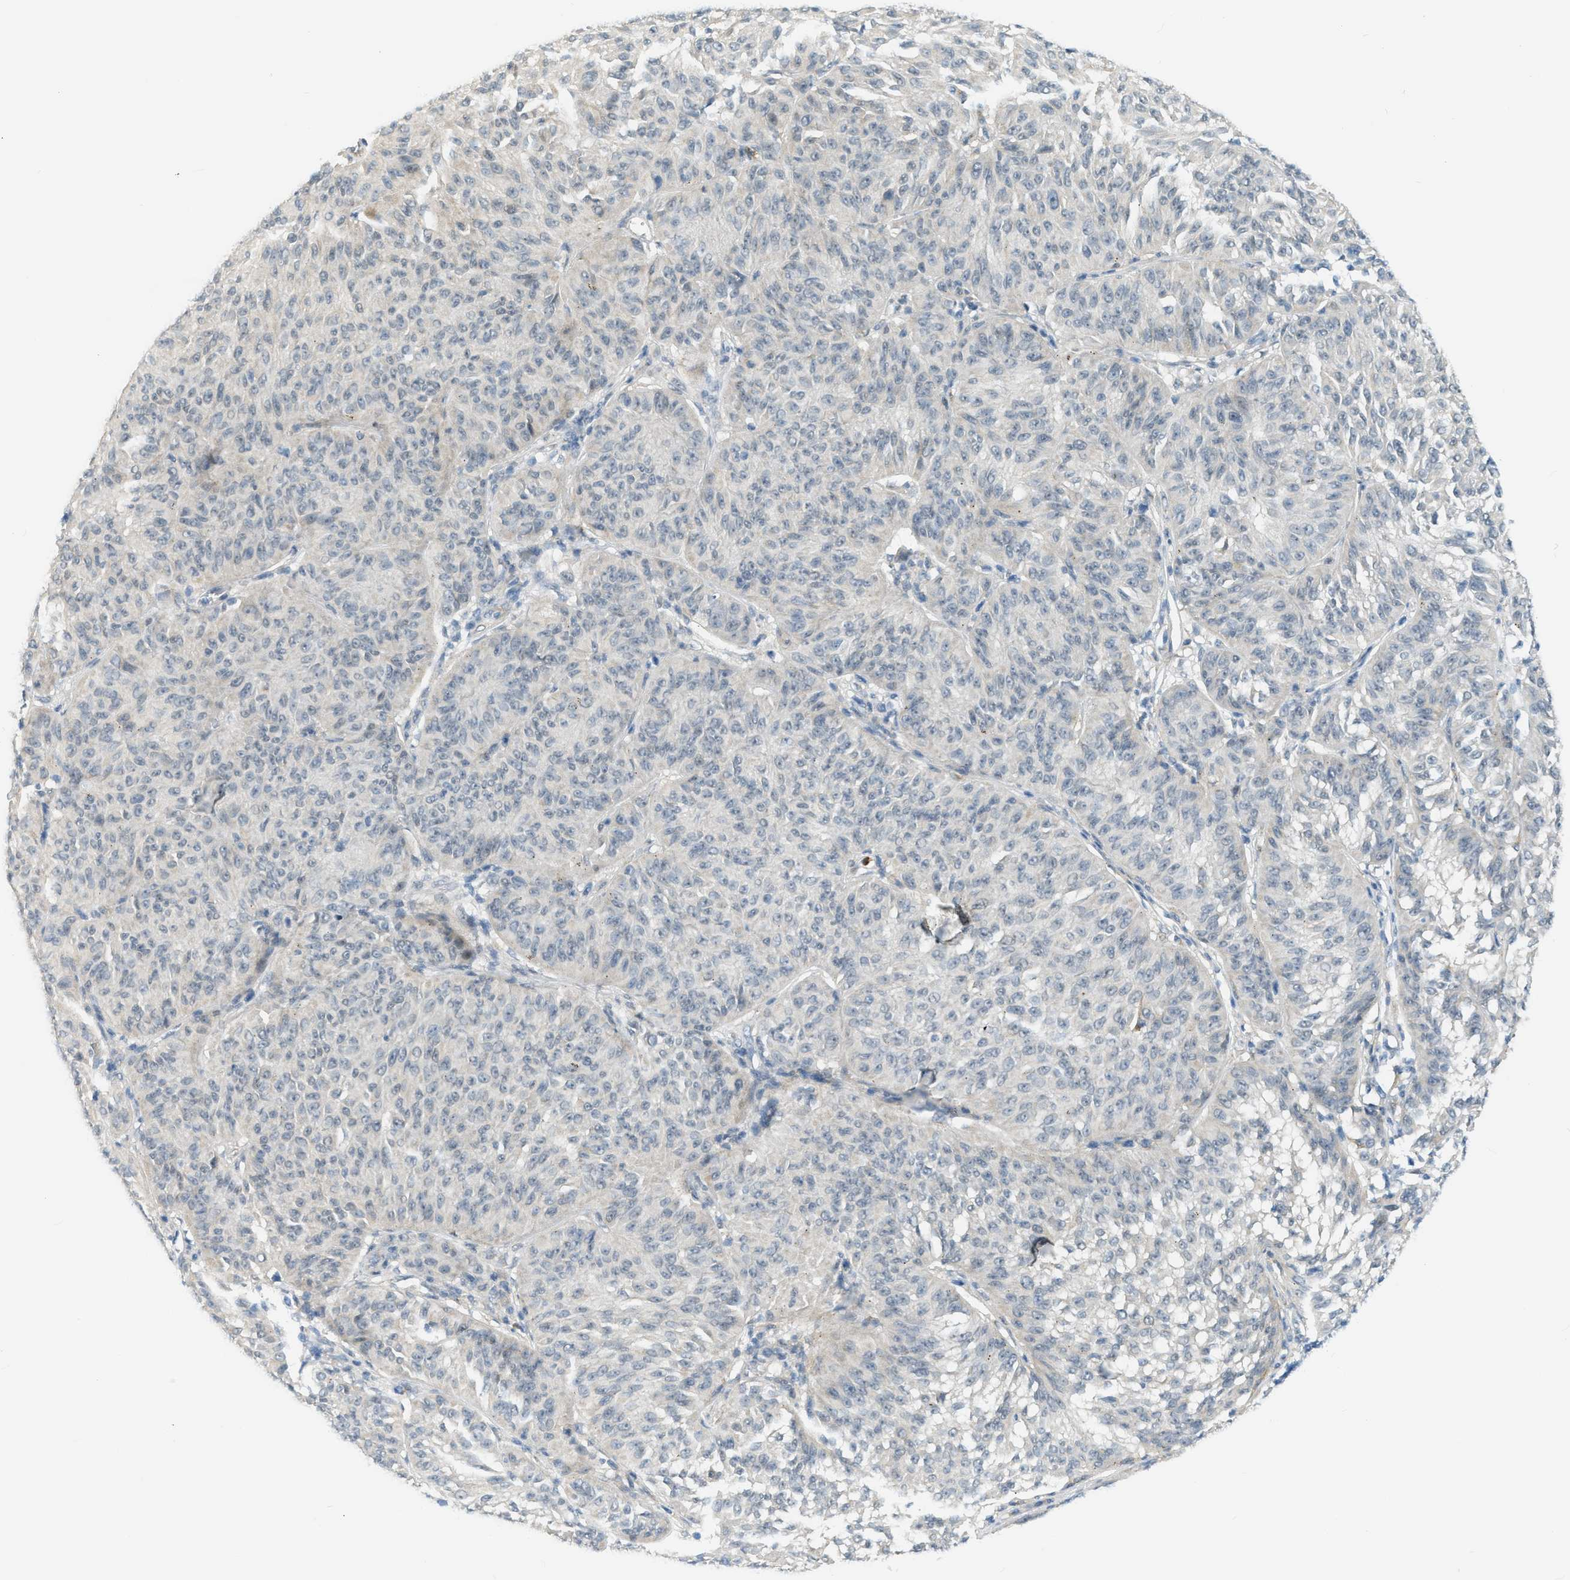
{"staining": {"intensity": "negative", "quantity": "none", "location": "none"}, "tissue": "melanoma", "cell_type": "Tumor cells", "image_type": "cancer", "snomed": [{"axis": "morphology", "description": "Malignant melanoma, NOS"}, {"axis": "topography", "description": "Skin"}], "caption": "Immunohistochemistry (IHC) of malignant melanoma exhibits no positivity in tumor cells.", "gene": "ZNF408", "patient": {"sex": "female", "age": 72}}